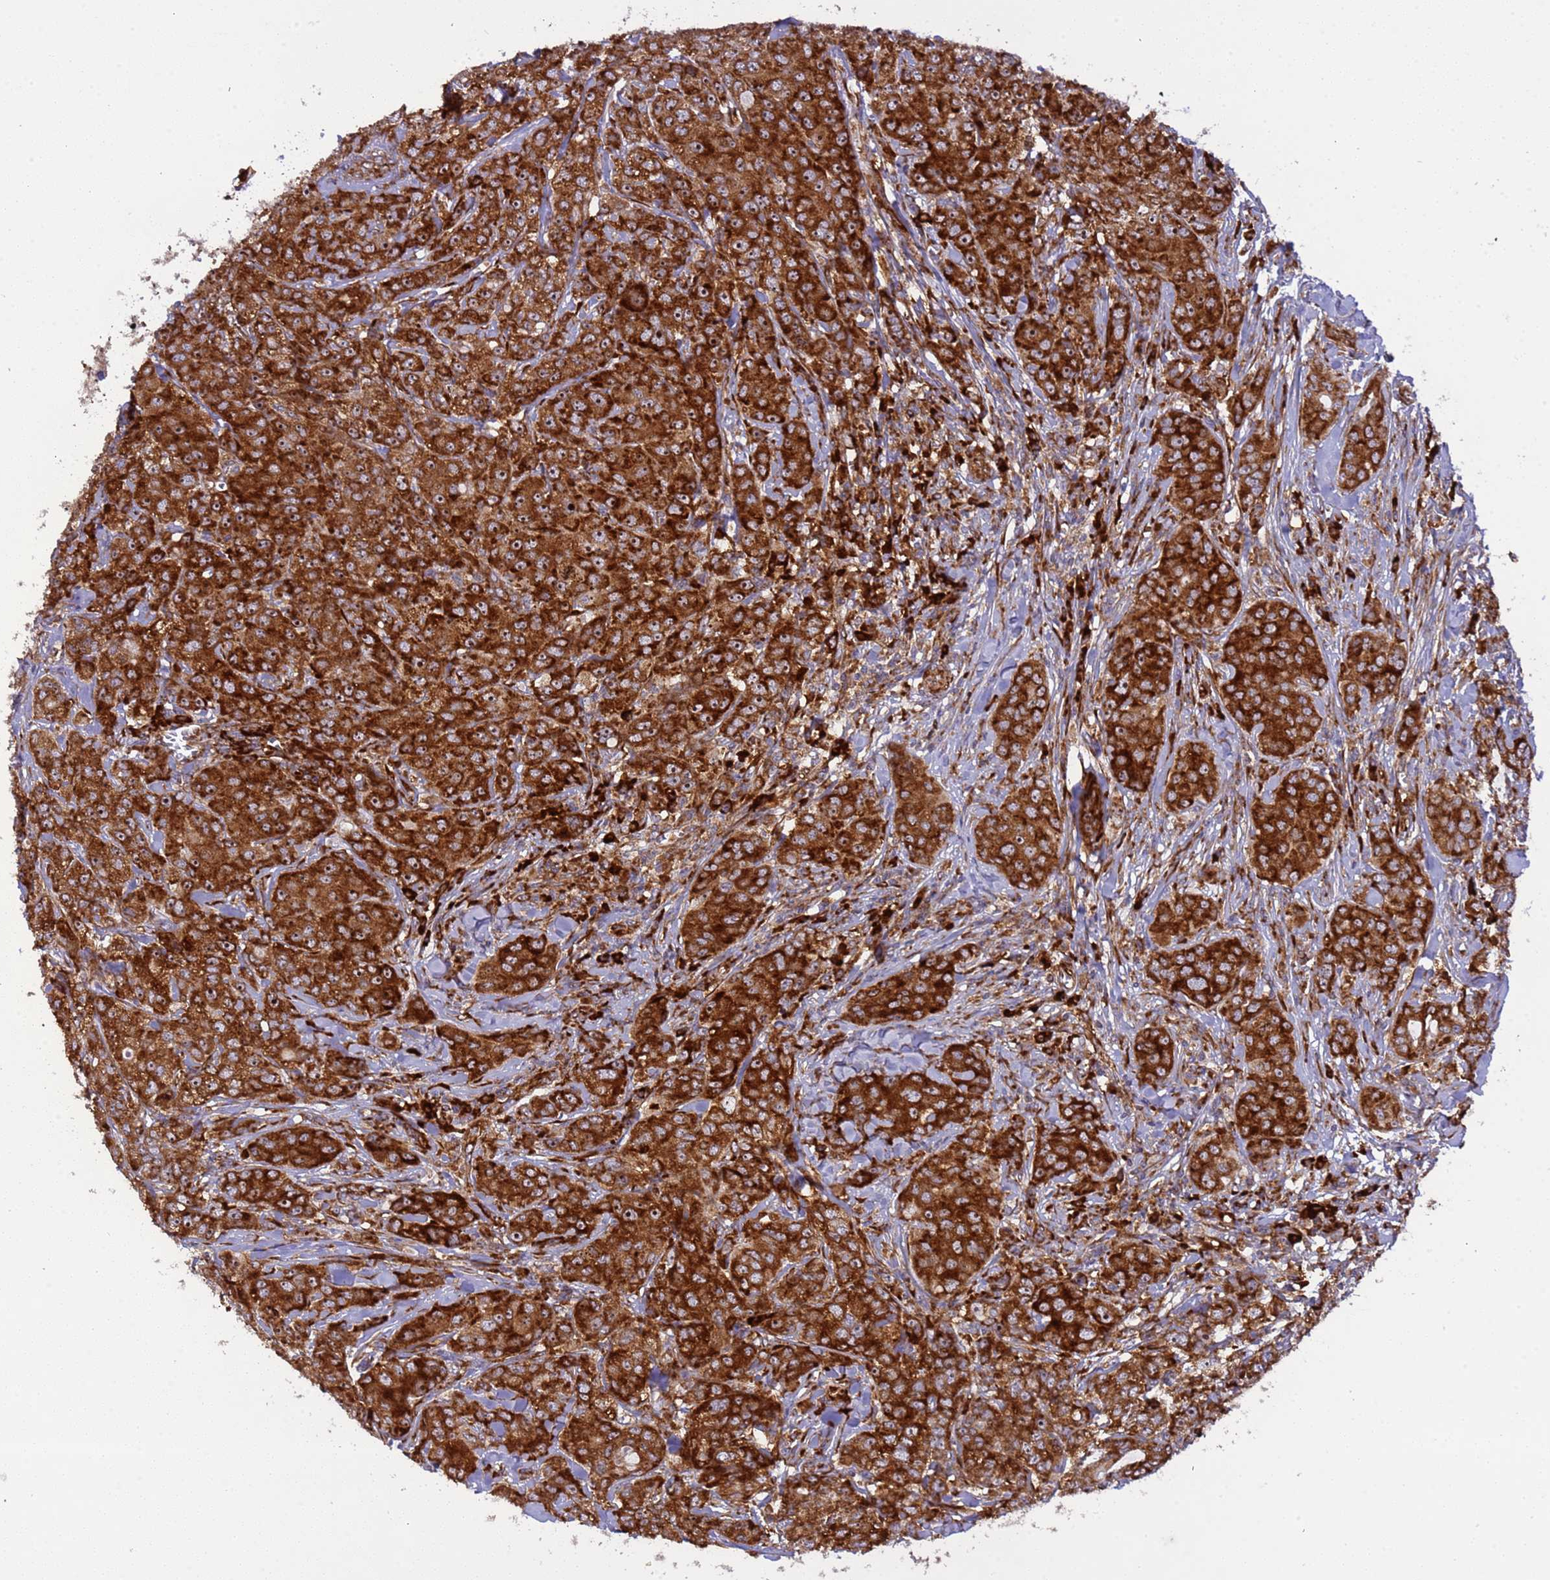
{"staining": {"intensity": "strong", "quantity": ">75%", "location": "cytoplasmic/membranous"}, "tissue": "breast cancer", "cell_type": "Tumor cells", "image_type": "cancer", "snomed": [{"axis": "morphology", "description": "Duct carcinoma"}, {"axis": "topography", "description": "Breast"}], "caption": "Immunohistochemistry (IHC) of human breast cancer reveals high levels of strong cytoplasmic/membranous expression in about >75% of tumor cells. The staining was performed using DAB, with brown indicating positive protein expression. Nuclei are stained blue with hematoxylin.", "gene": "RPL36", "patient": {"sex": "female", "age": 43}}